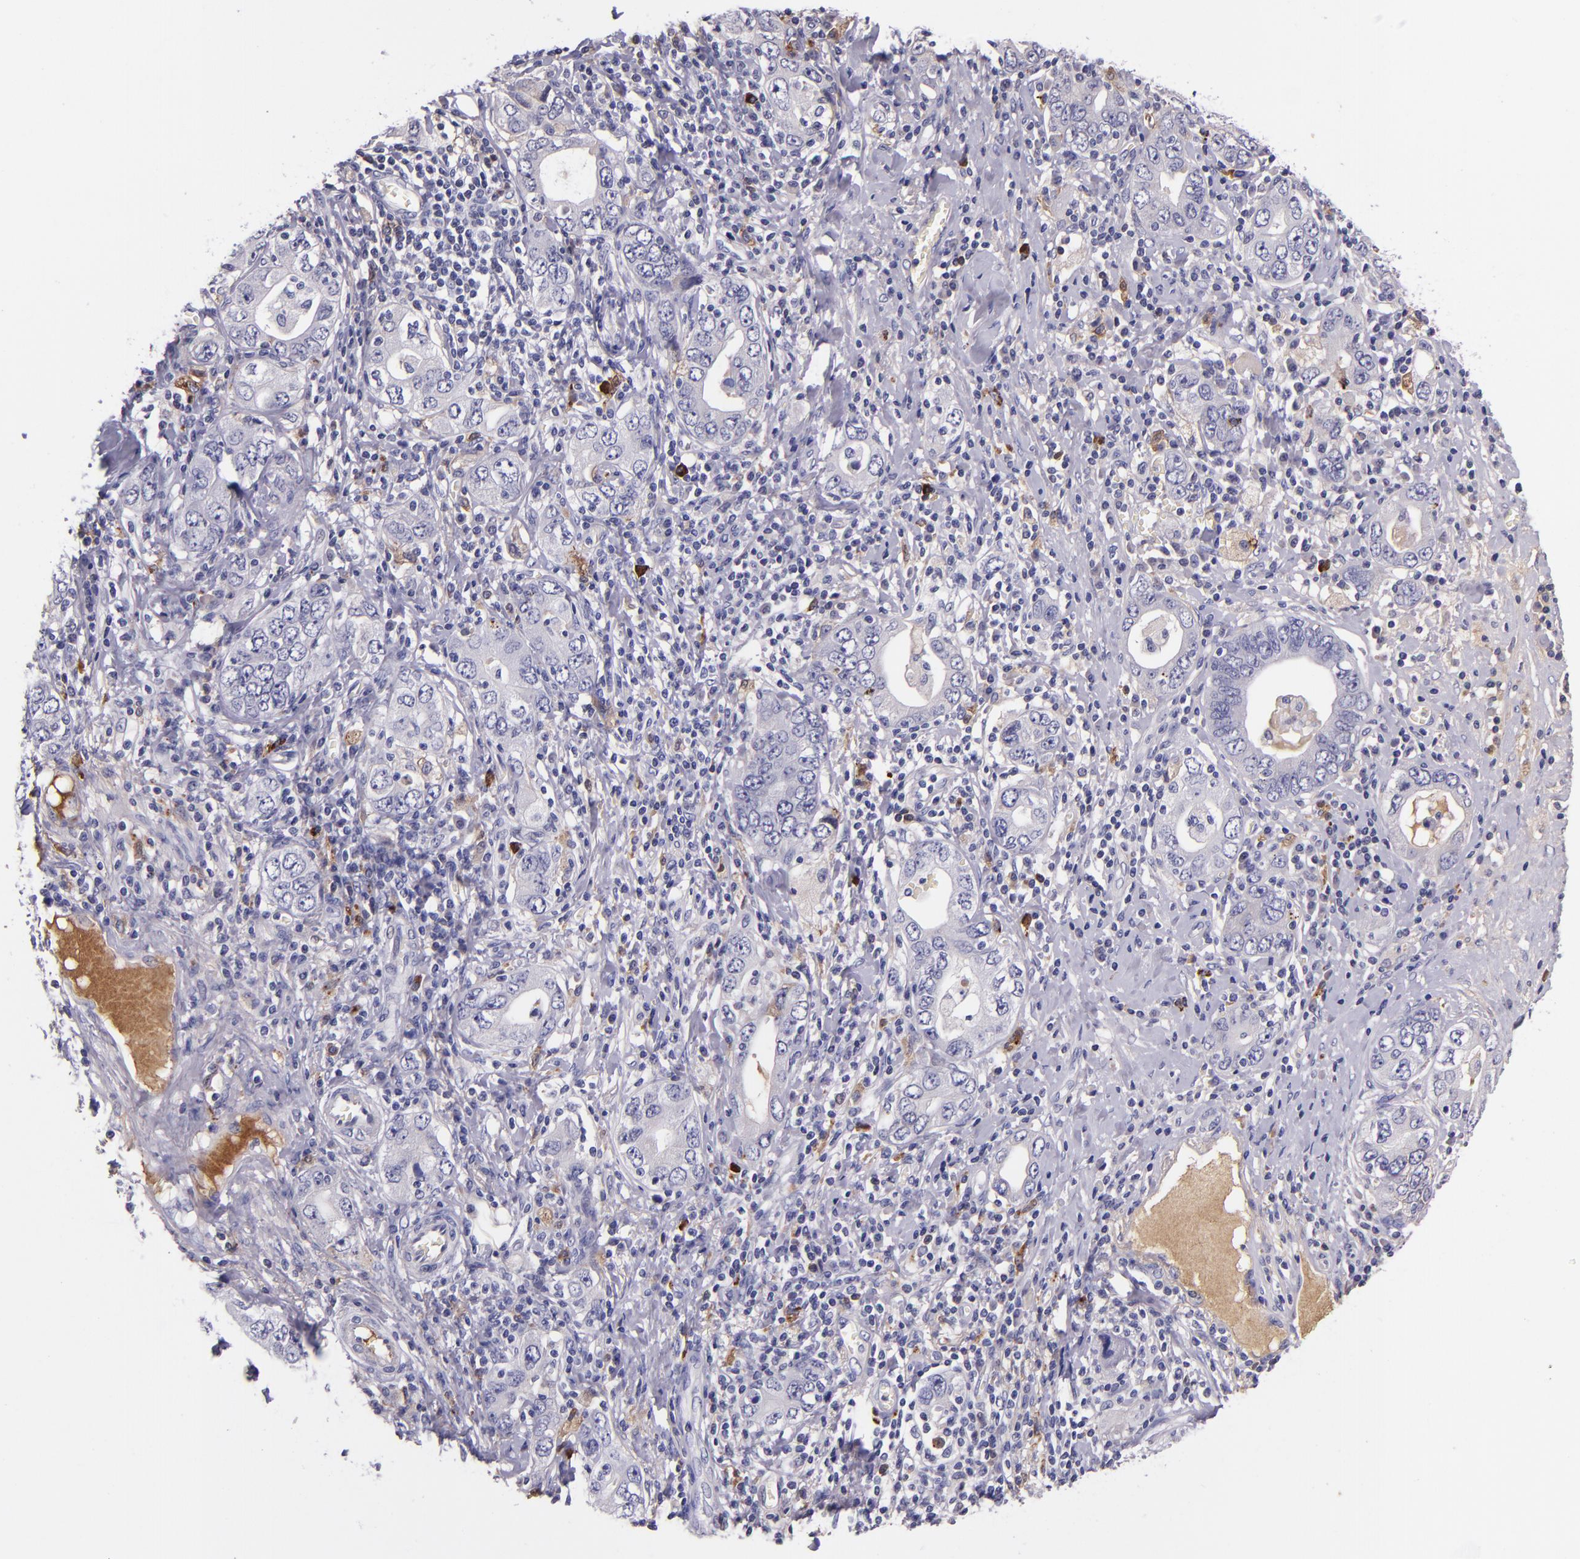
{"staining": {"intensity": "negative", "quantity": "none", "location": "none"}, "tissue": "stomach cancer", "cell_type": "Tumor cells", "image_type": "cancer", "snomed": [{"axis": "morphology", "description": "Adenocarcinoma, NOS"}, {"axis": "topography", "description": "Stomach, lower"}], "caption": "The micrograph demonstrates no staining of tumor cells in stomach cancer (adenocarcinoma). The staining was performed using DAB (3,3'-diaminobenzidine) to visualize the protein expression in brown, while the nuclei were stained in blue with hematoxylin (Magnification: 20x).", "gene": "KNG1", "patient": {"sex": "female", "age": 93}}